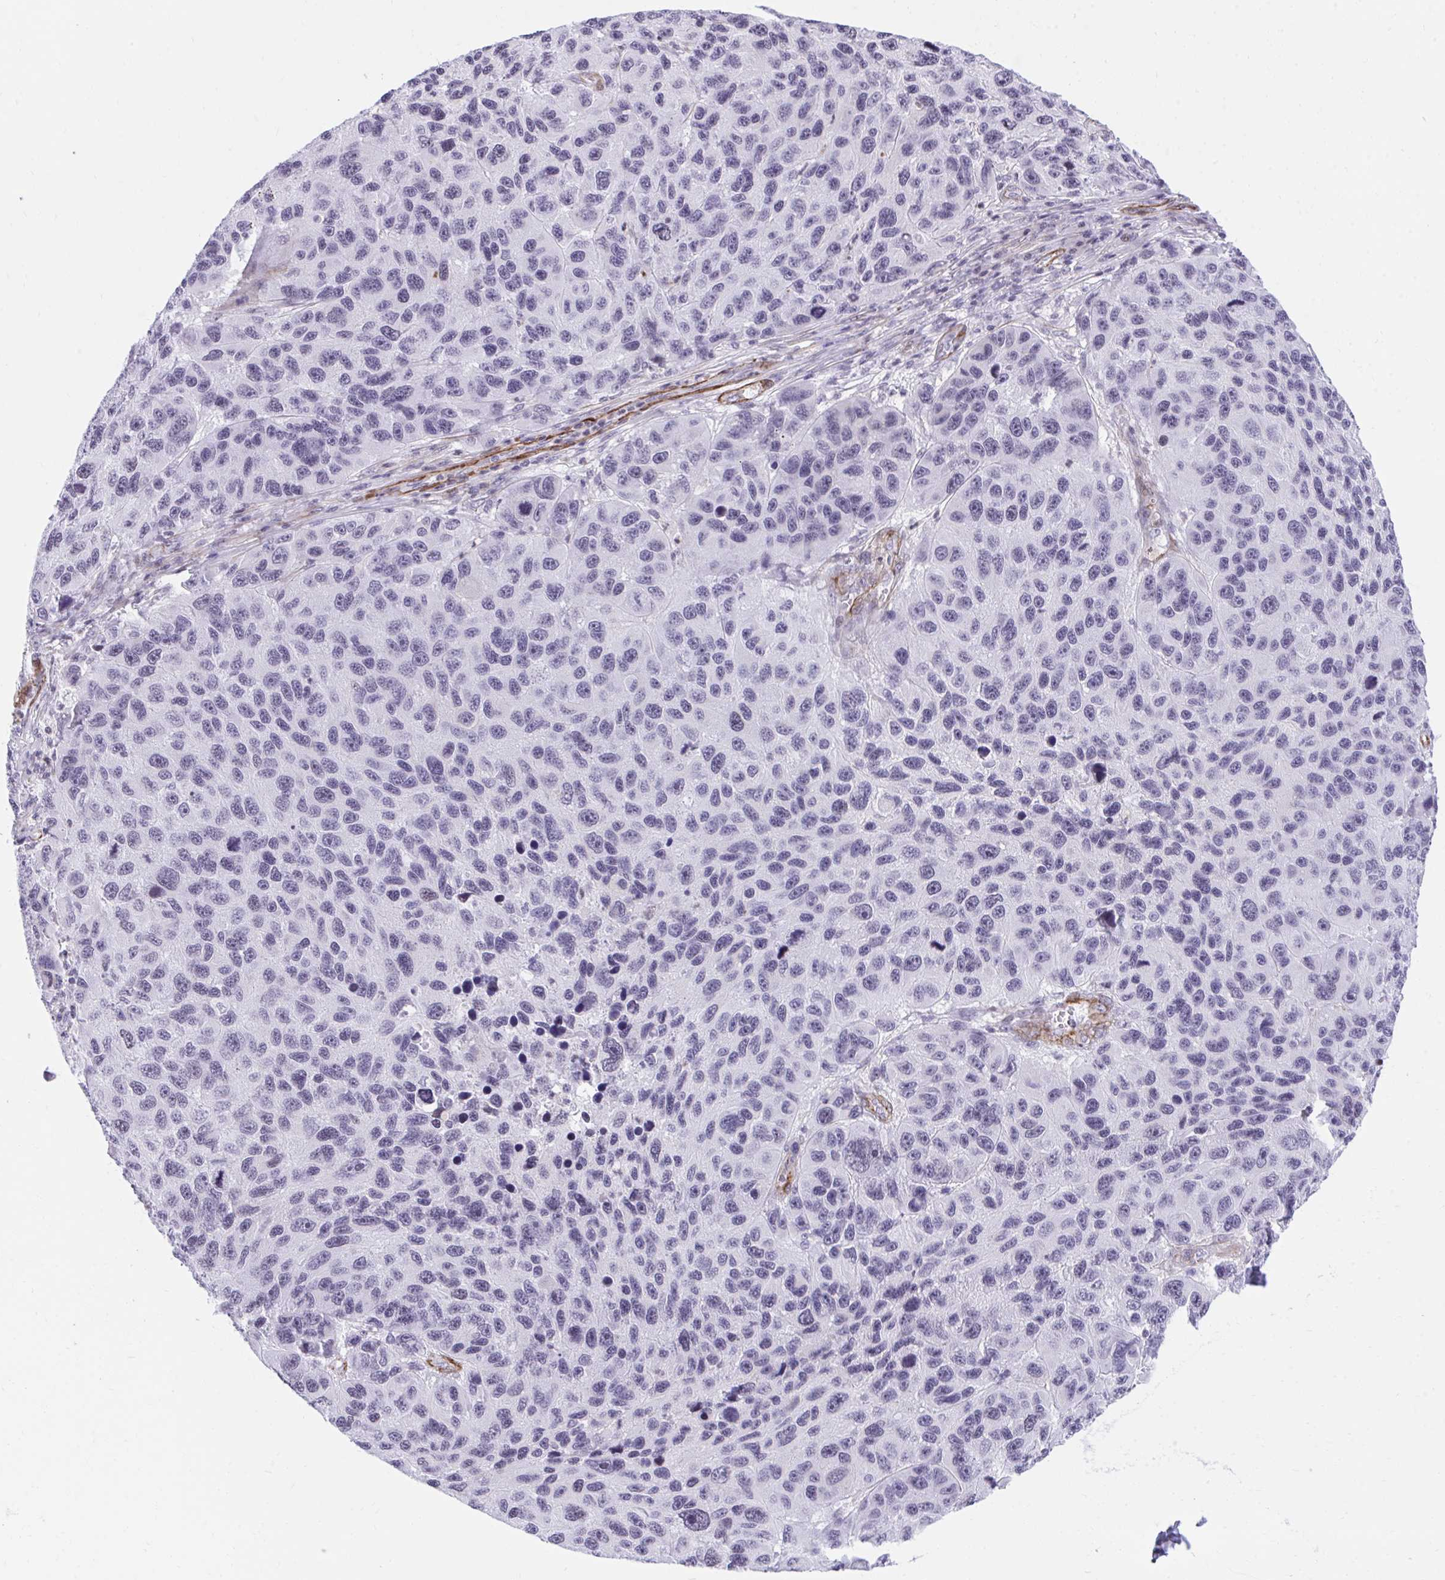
{"staining": {"intensity": "negative", "quantity": "none", "location": "none"}, "tissue": "melanoma", "cell_type": "Tumor cells", "image_type": "cancer", "snomed": [{"axis": "morphology", "description": "Malignant melanoma, NOS"}, {"axis": "topography", "description": "Skin"}], "caption": "There is no significant expression in tumor cells of melanoma.", "gene": "KCNN4", "patient": {"sex": "male", "age": 53}}